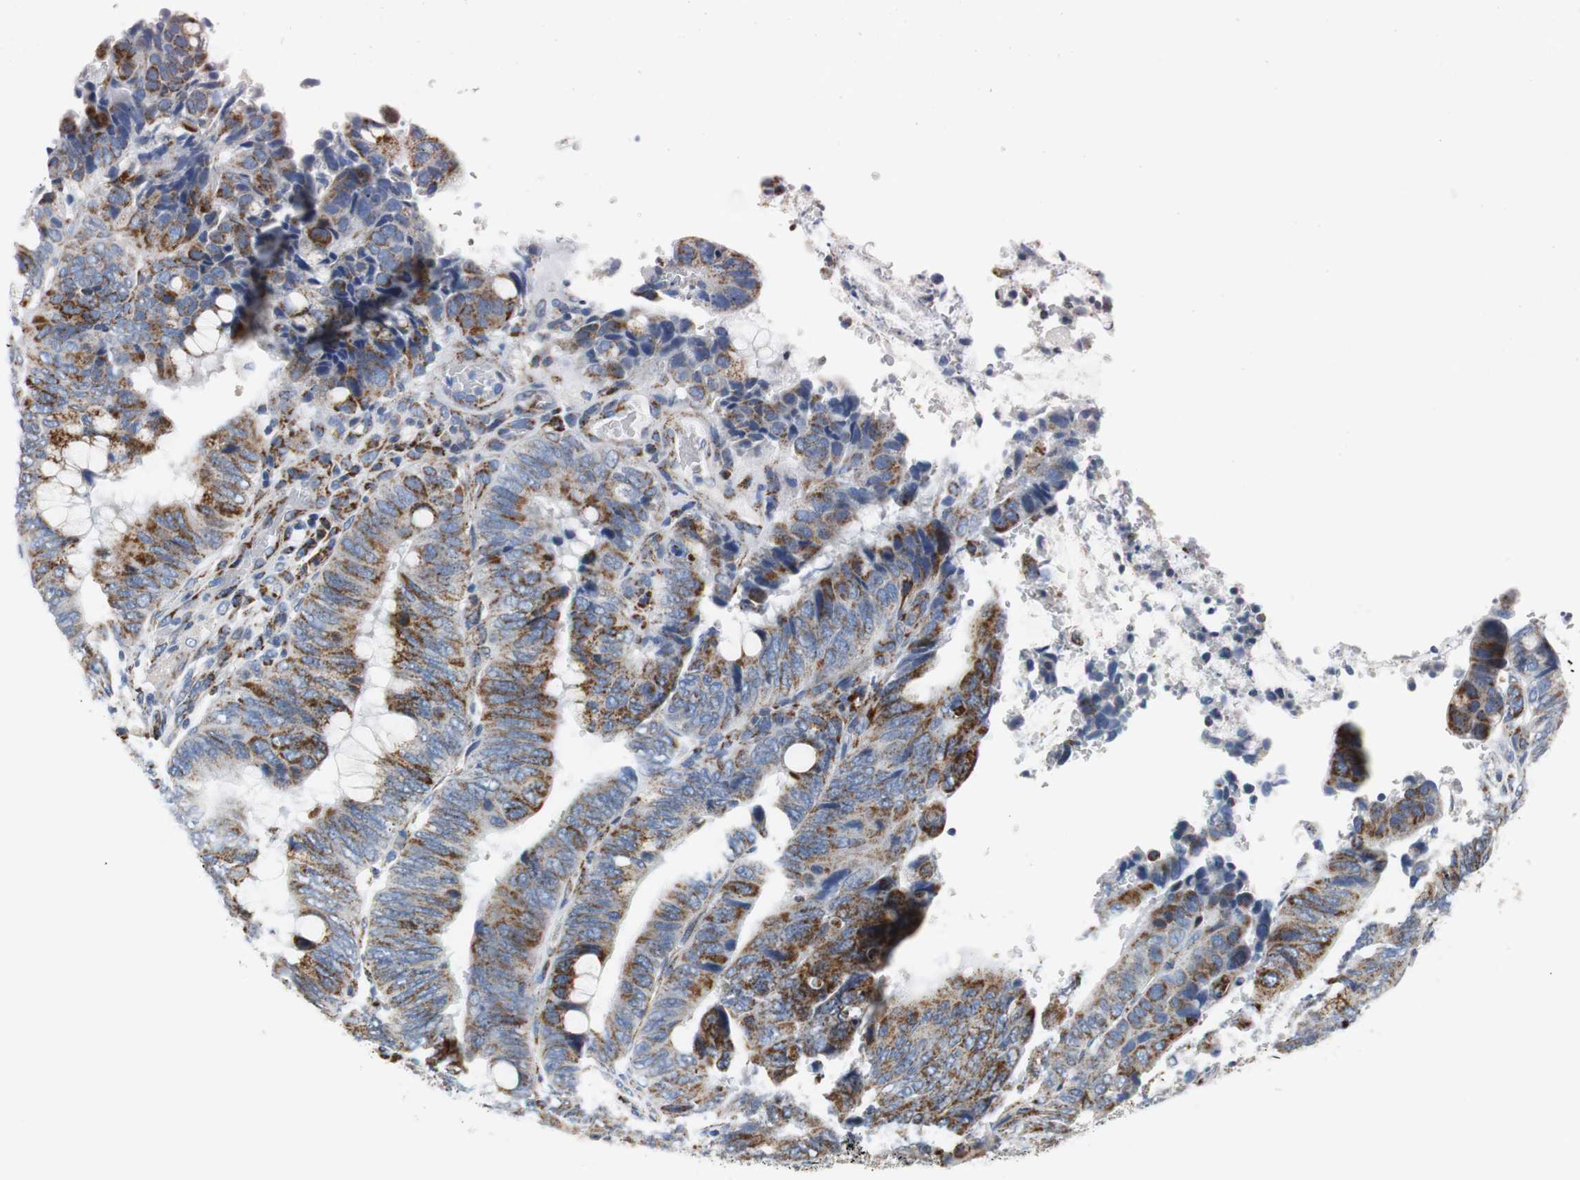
{"staining": {"intensity": "strong", "quantity": ">75%", "location": "cytoplasmic/membranous"}, "tissue": "colorectal cancer", "cell_type": "Tumor cells", "image_type": "cancer", "snomed": [{"axis": "morphology", "description": "Normal tissue, NOS"}, {"axis": "morphology", "description": "Adenocarcinoma, NOS"}, {"axis": "topography", "description": "Rectum"}, {"axis": "topography", "description": "Peripheral nerve tissue"}], "caption": "A brown stain shows strong cytoplasmic/membranous positivity of a protein in adenocarcinoma (colorectal) tumor cells. (Brightfield microscopy of DAB IHC at high magnification).", "gene": "C1QTNF7", "patient": {"sex": "male", "age": 92}}